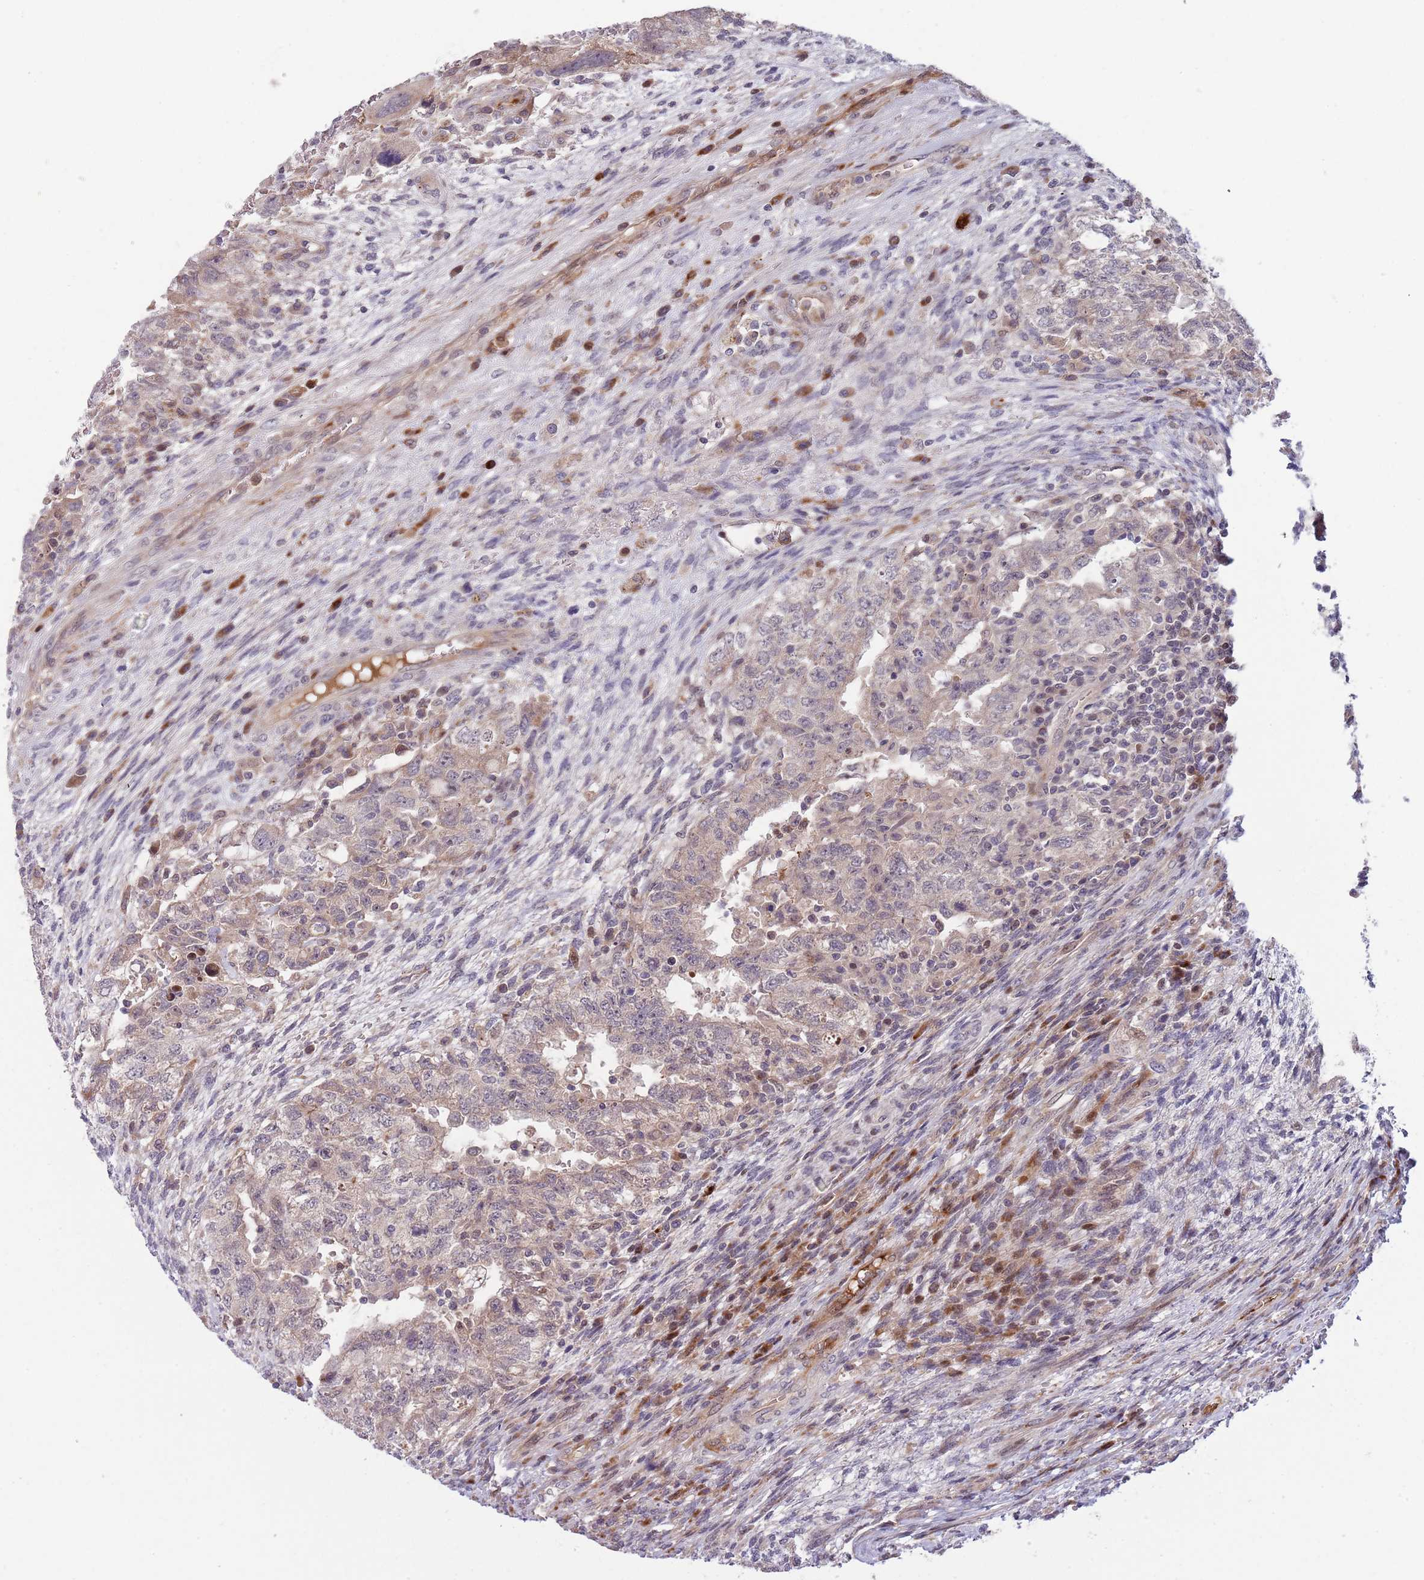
{"staining": {"intensity": "moderate", "quantity": "<25%", "location": "cytoplasmic/membranous"}, "tissue": "testis cancer", "cell_type": "Tumor cells", "image_type": "cancer", "snomed": [{"axis": "morphology", "description": "Carcinoma, Embryonal, NOS"}, {"axis": "topography", "description": "Testis"}], "caption": "A high-resolution micrograph shows IHC staining of testis cancer, which demonstrates moderate cytoplasmic/membranous positivity in approximately <25% of tumor cells.", "gene": "NT5DC4", "patient": {"sex": "male", "age": 26}}